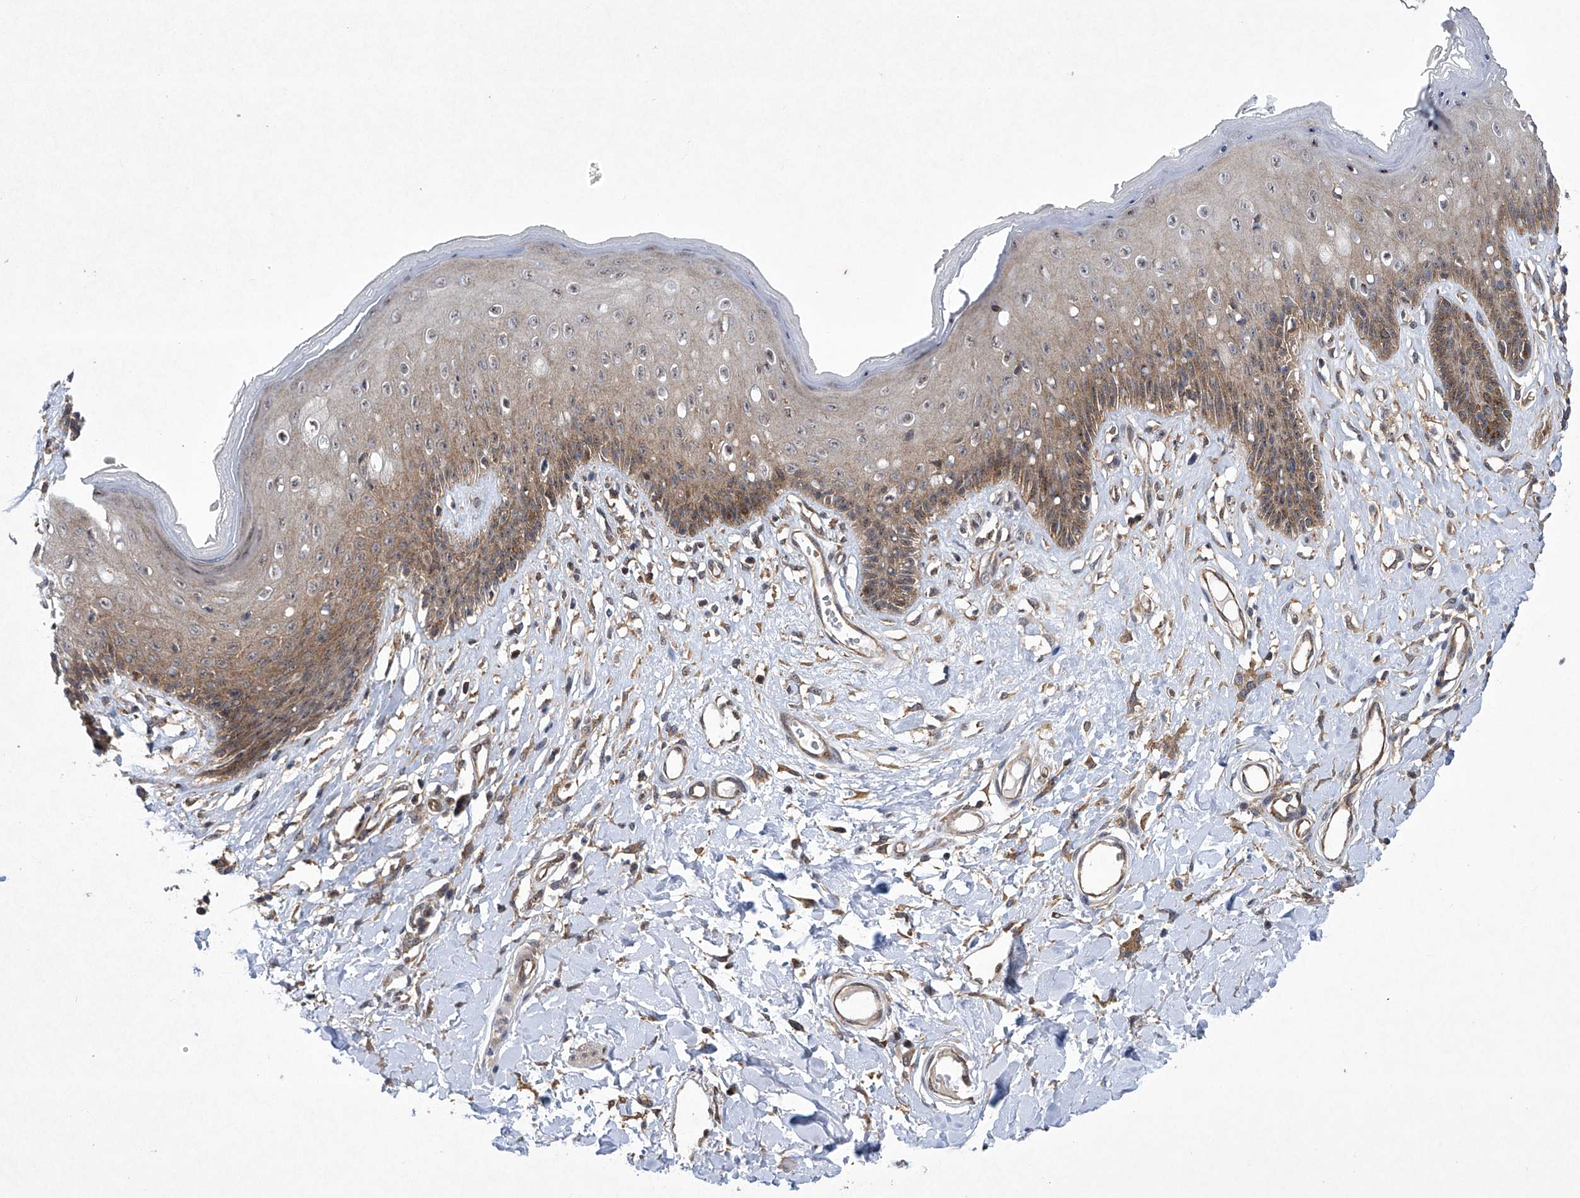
{"staining": {"intensity": "moderate", "quantity": "<25%", "location": "cytoplasmic/membranous"}, "tissue": "skin", "cell_type": "Epidermal cells", "image_type": "normal", "snomed": [{"axis": "morphology", "description": "Normal tissue, NOS"}, {"axis": "morphology", "description": "Squamous cell carcinoma, NOS"}, {"axis": "topography", "description": "Vulva"}], "caption": "A micrograph of skin stained for a protein displays moderate cytoplasmic/membranous brown staining in epidermal cells. The staining was performed using DAB, with brown indicating positive protein expression. Nuclei are stained blue with hematoxylin.", "gene": "CISH", "patient": {"sex": "female", "age": 85}}